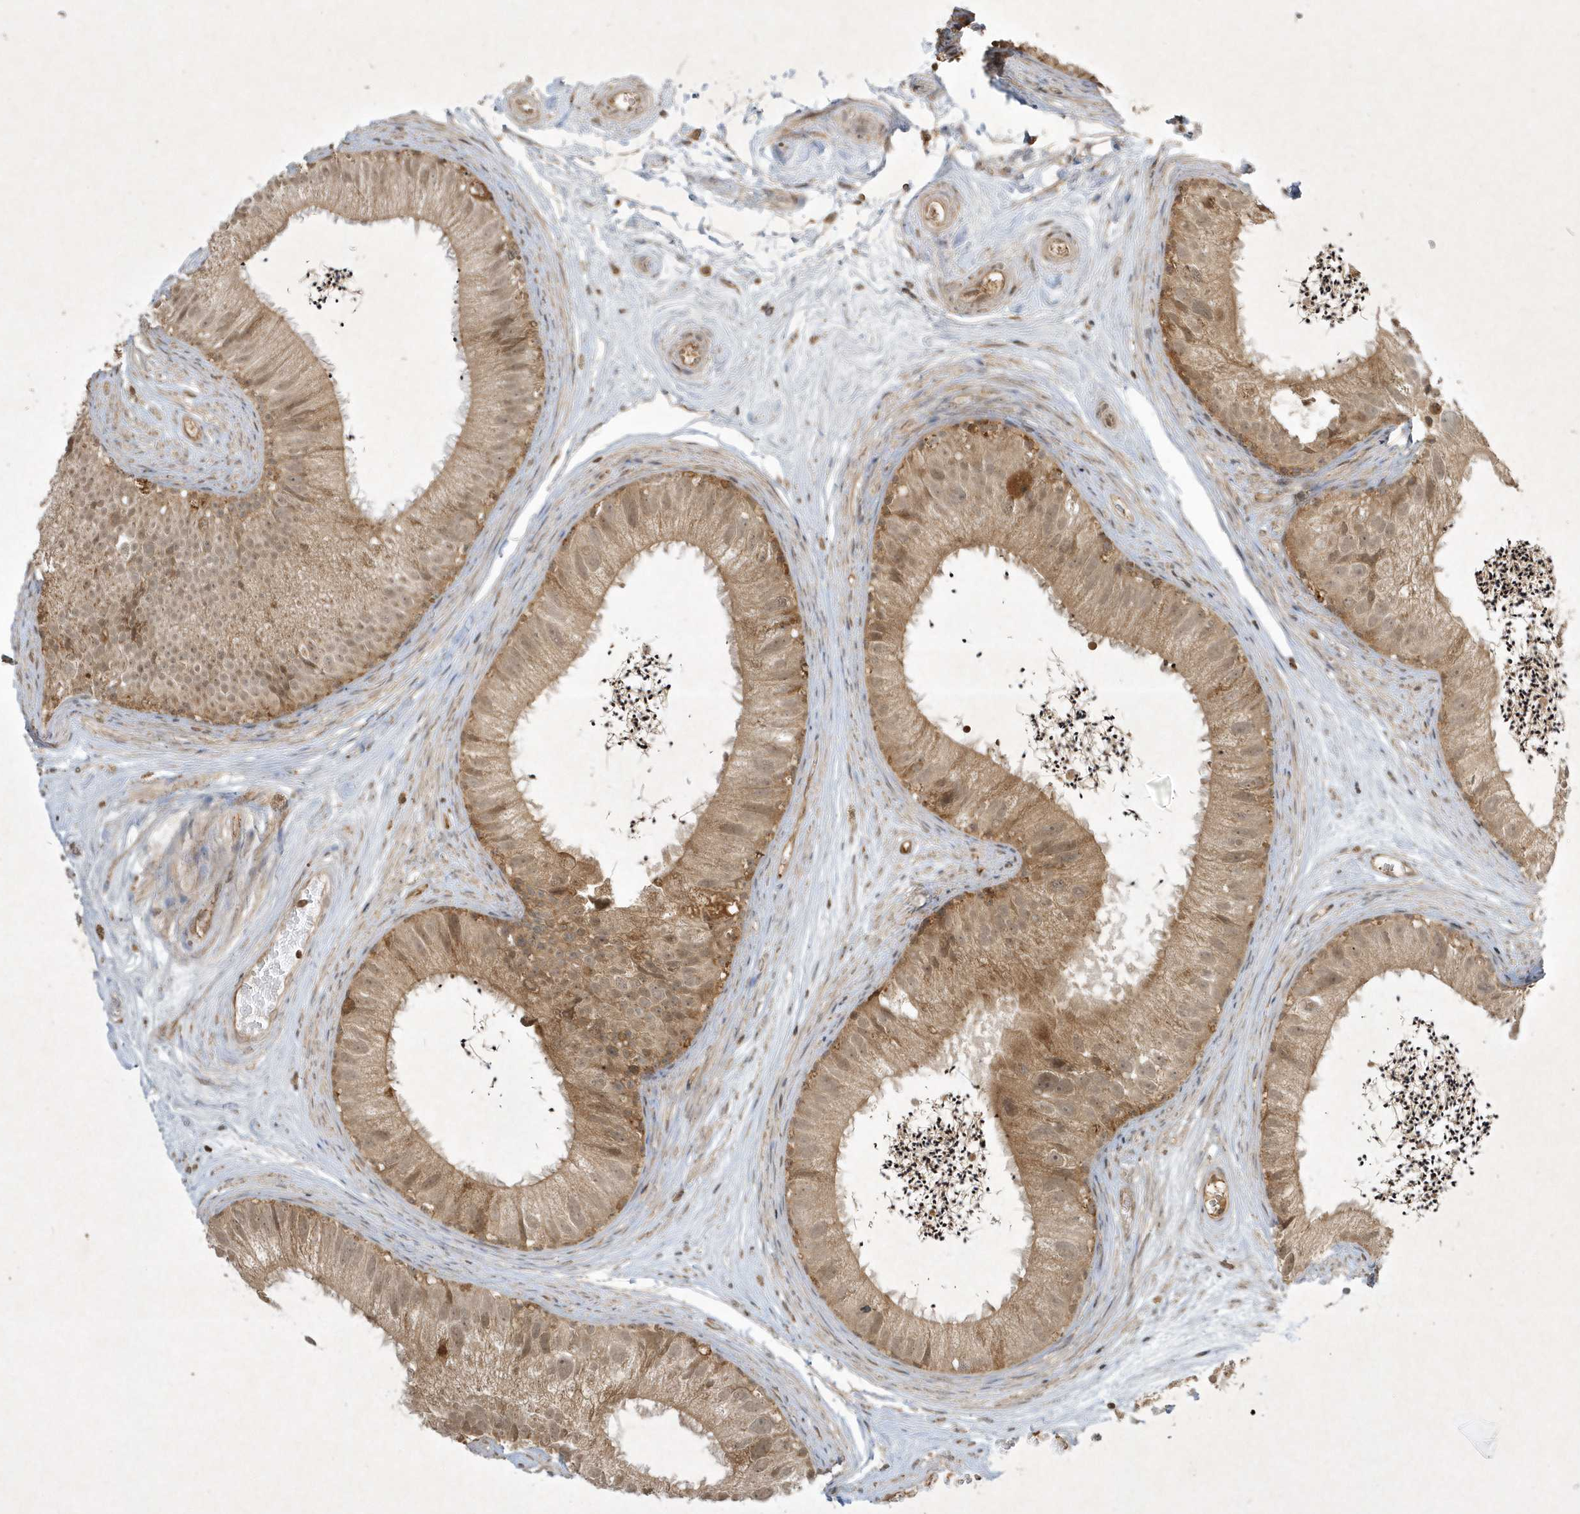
{"staining": {"intensity": "moderate", "quantity": "25%-75%", "location": "cytoplasmic/membranous"}, "tissue": "epididymis", "cell_type": "Glandular cells", "image_type": "normal", "snomed": [{"axis": "morphology", "description": "Normal tissue, NOS"}, {"axis": "topography", "description": "Epididymis"}], "caption": "Immunohistochemical staining of benign epididymis shows 25%-75% levels of moderate cytoplasmic/membranous protein expression in about 25%-75% of glandular cells.", "gene": "PLTP", "patient": {"sex": "male", "age": 77}}